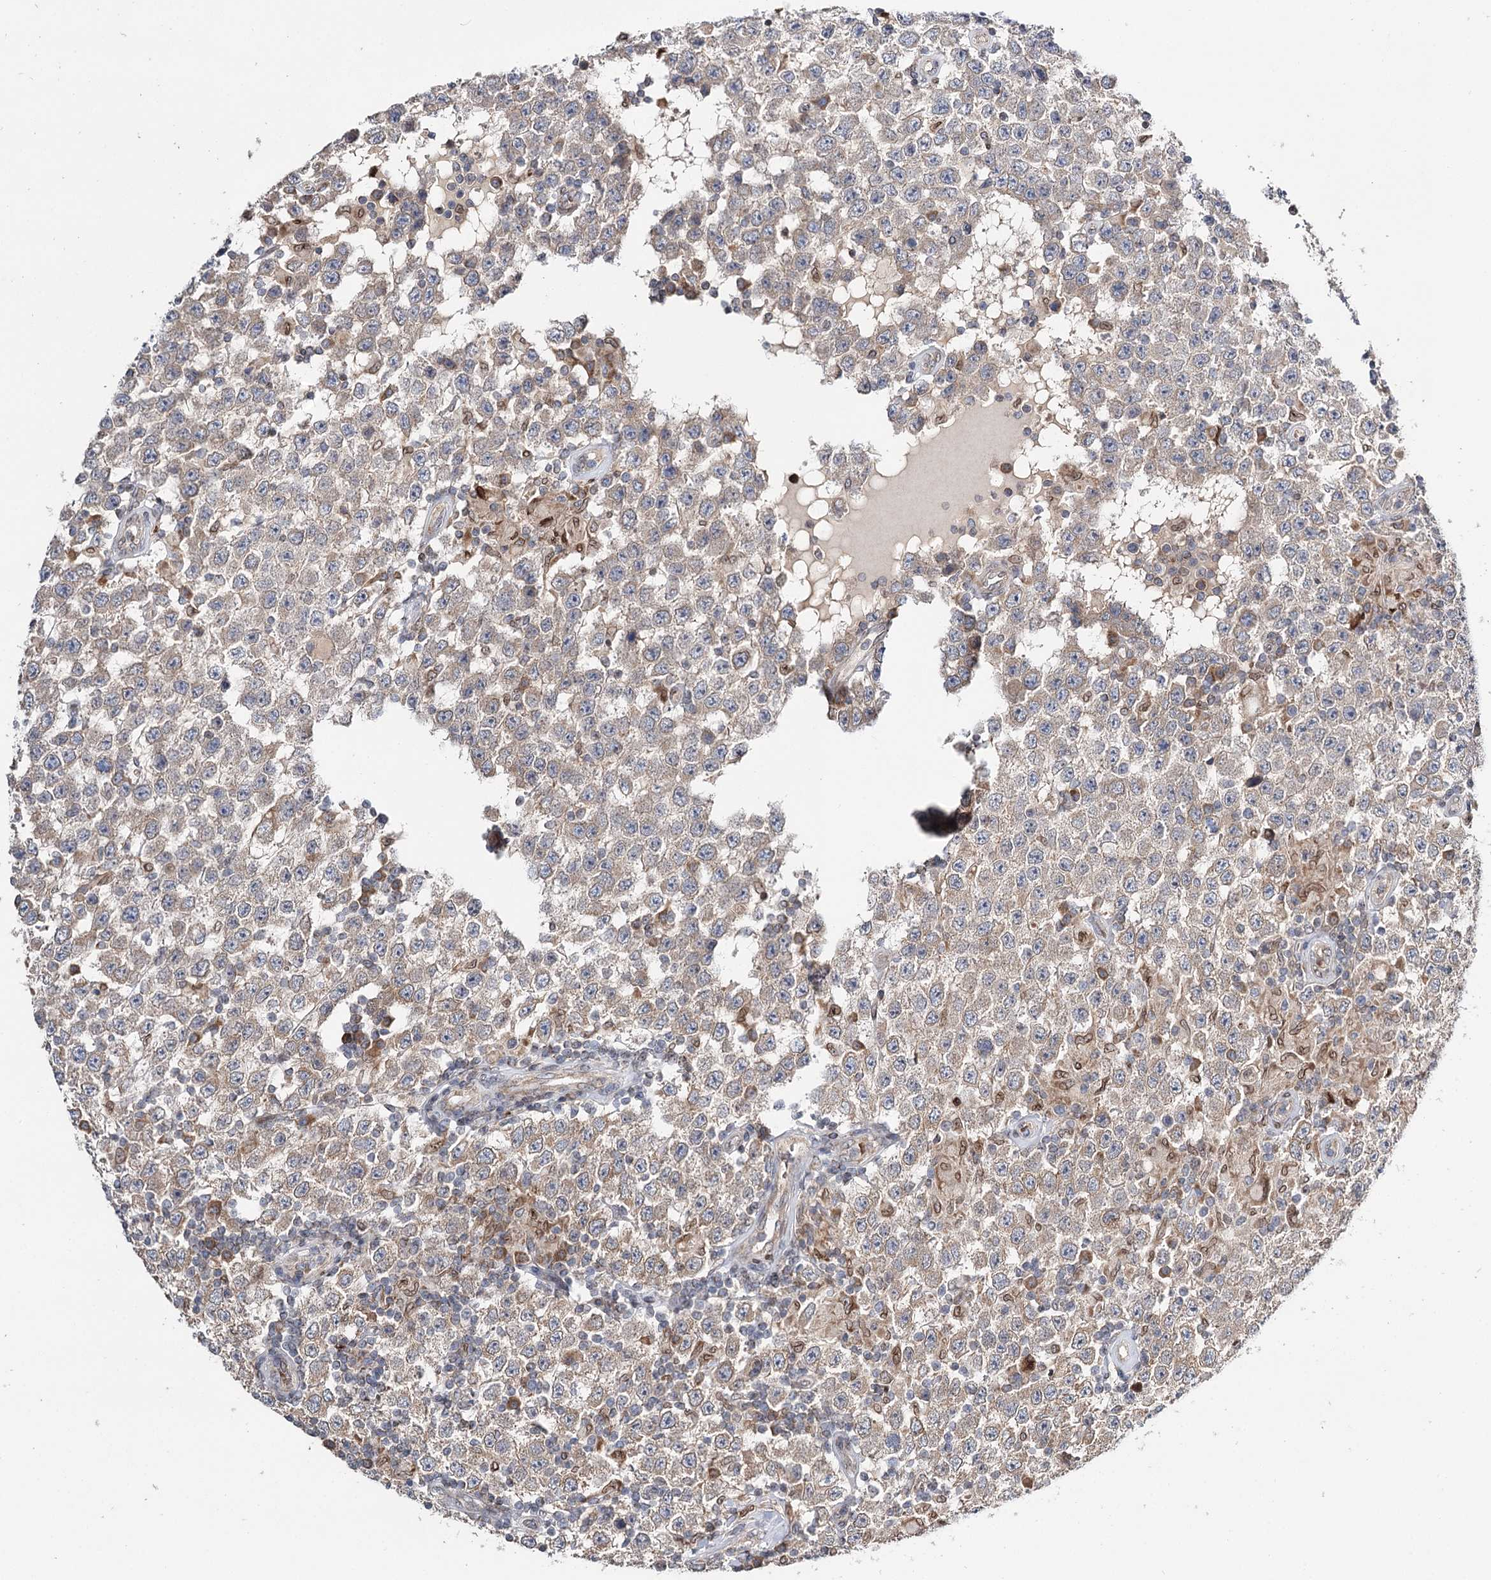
{"staining": {"intensity": "weak", "quantity": "25%-75%", "location": "cytoplasmic/membranous"}, "tissue": "testis cancer", "cell_type": "Tumor cells", "image_type": "cancer", "snomed": [{"axis": "morphology", "description": "Normal tissue, NOS"}, {"axis": "morphology", "description": "Urothelial carcinoma, High grade"}, {"axis": "morphology", "description": "Seminoma, NOS"}, {"axis": "morphology", "description": "Carcinoma, Embryonal, NOS"}, {"axis": "topography", "description": "Urinary bladder"}, {"axis": "topography", "description": "Testis"}], "caption": "Seminoma (testis) was stained to show a protein in brown. There is low levels of weak cytoplasmic/membranous staining in approximately 25%-75% of tumor cells.", "gene": "CFAP46", "patient": {"sex": "male", "age": 41}}